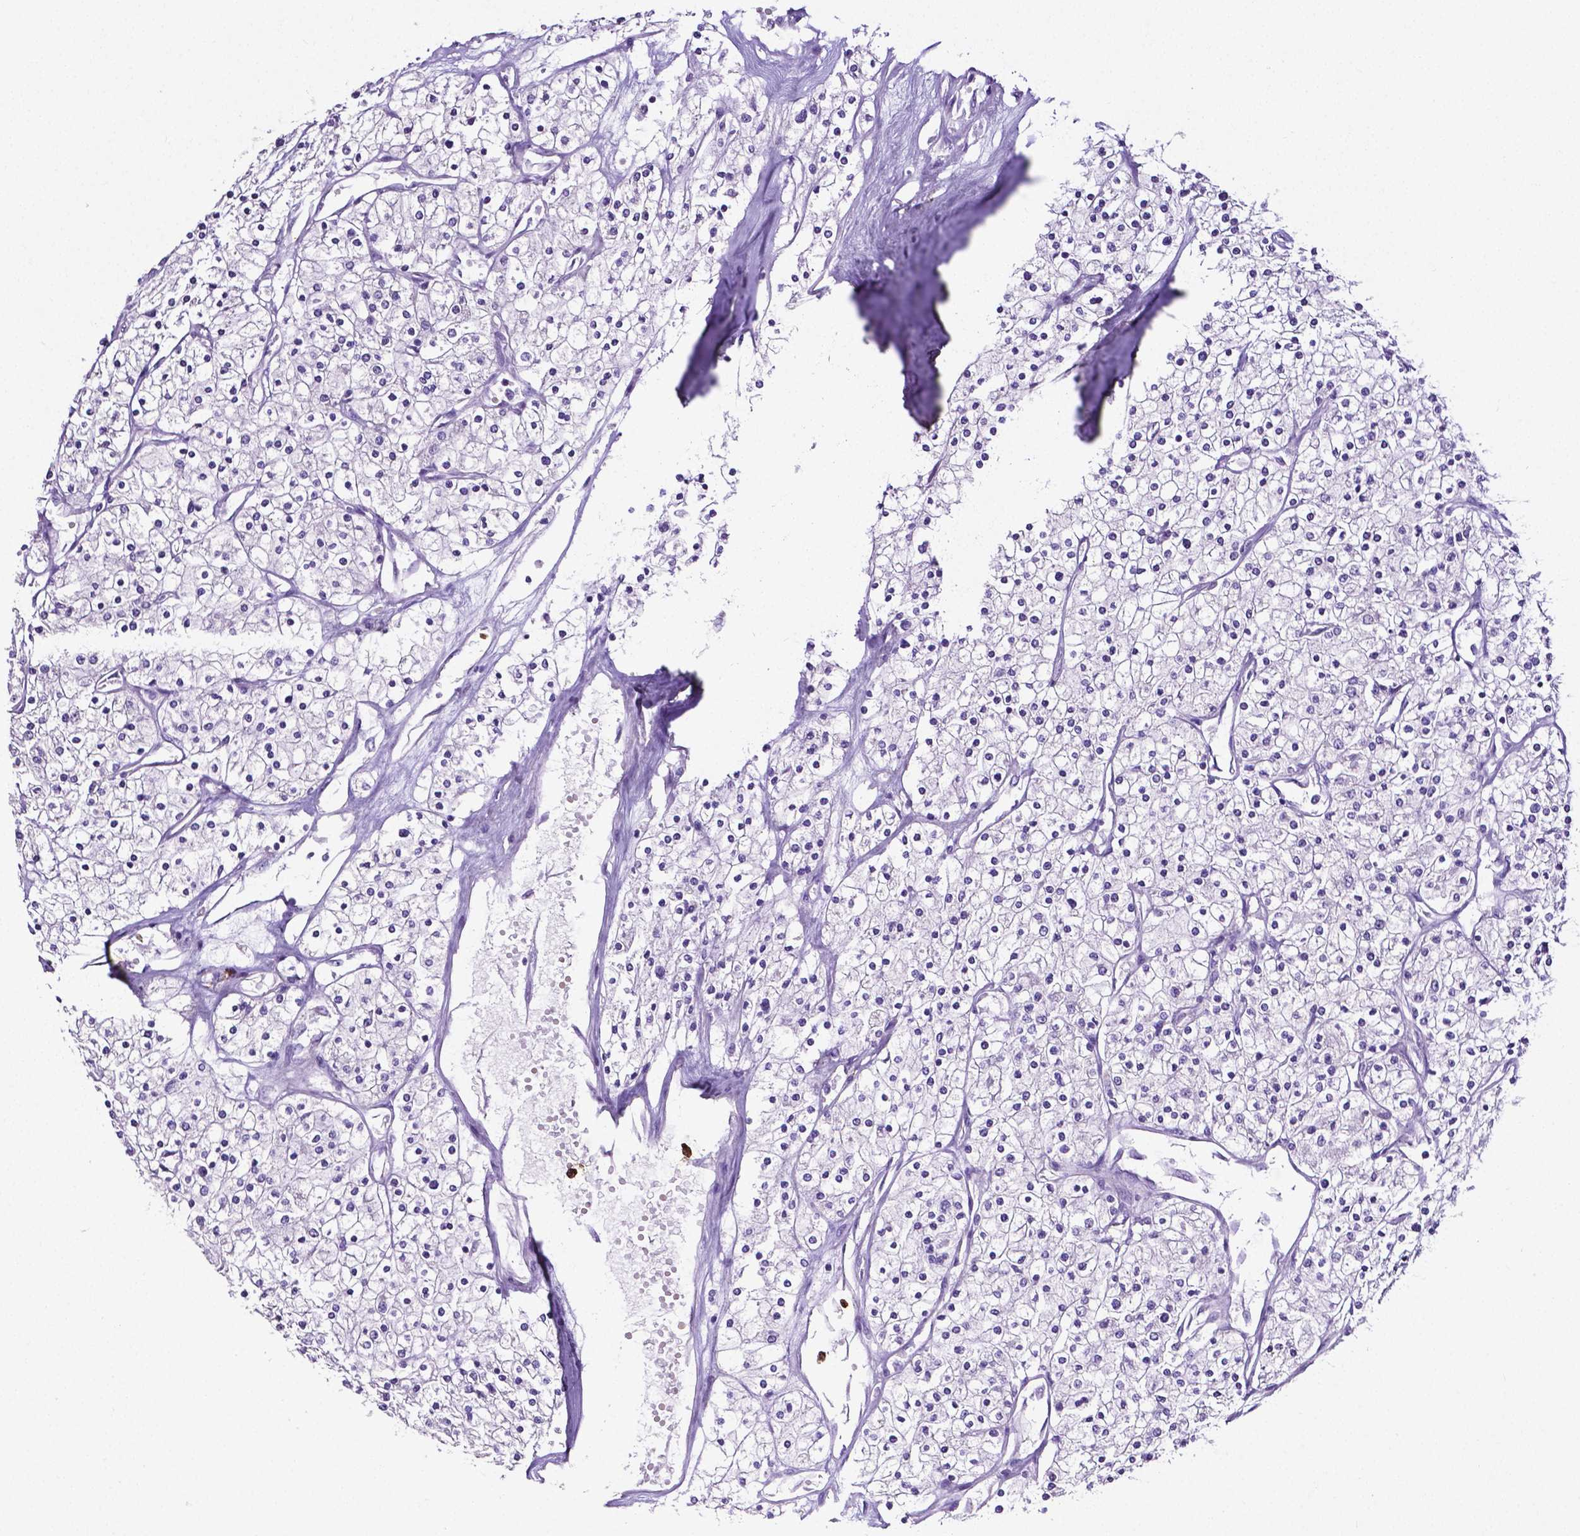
{"staining": {"intensity": "negative", "quantity": "none", "location": "none"}, "tissue": "renal cancer", "cell_type": "Tumor cells", "image_type": "cancer", "snomed": [{"axis": "morphology", "description": "Adenocarcinoma, NOS"}, {"axis": "topography", "description": "Kidney"}], "caption": "There is no significant positivity in tumor cells of adenocarcinoma (renal).", "gene": "MMP9", "patient": {"sex": "male", "age": 80}}